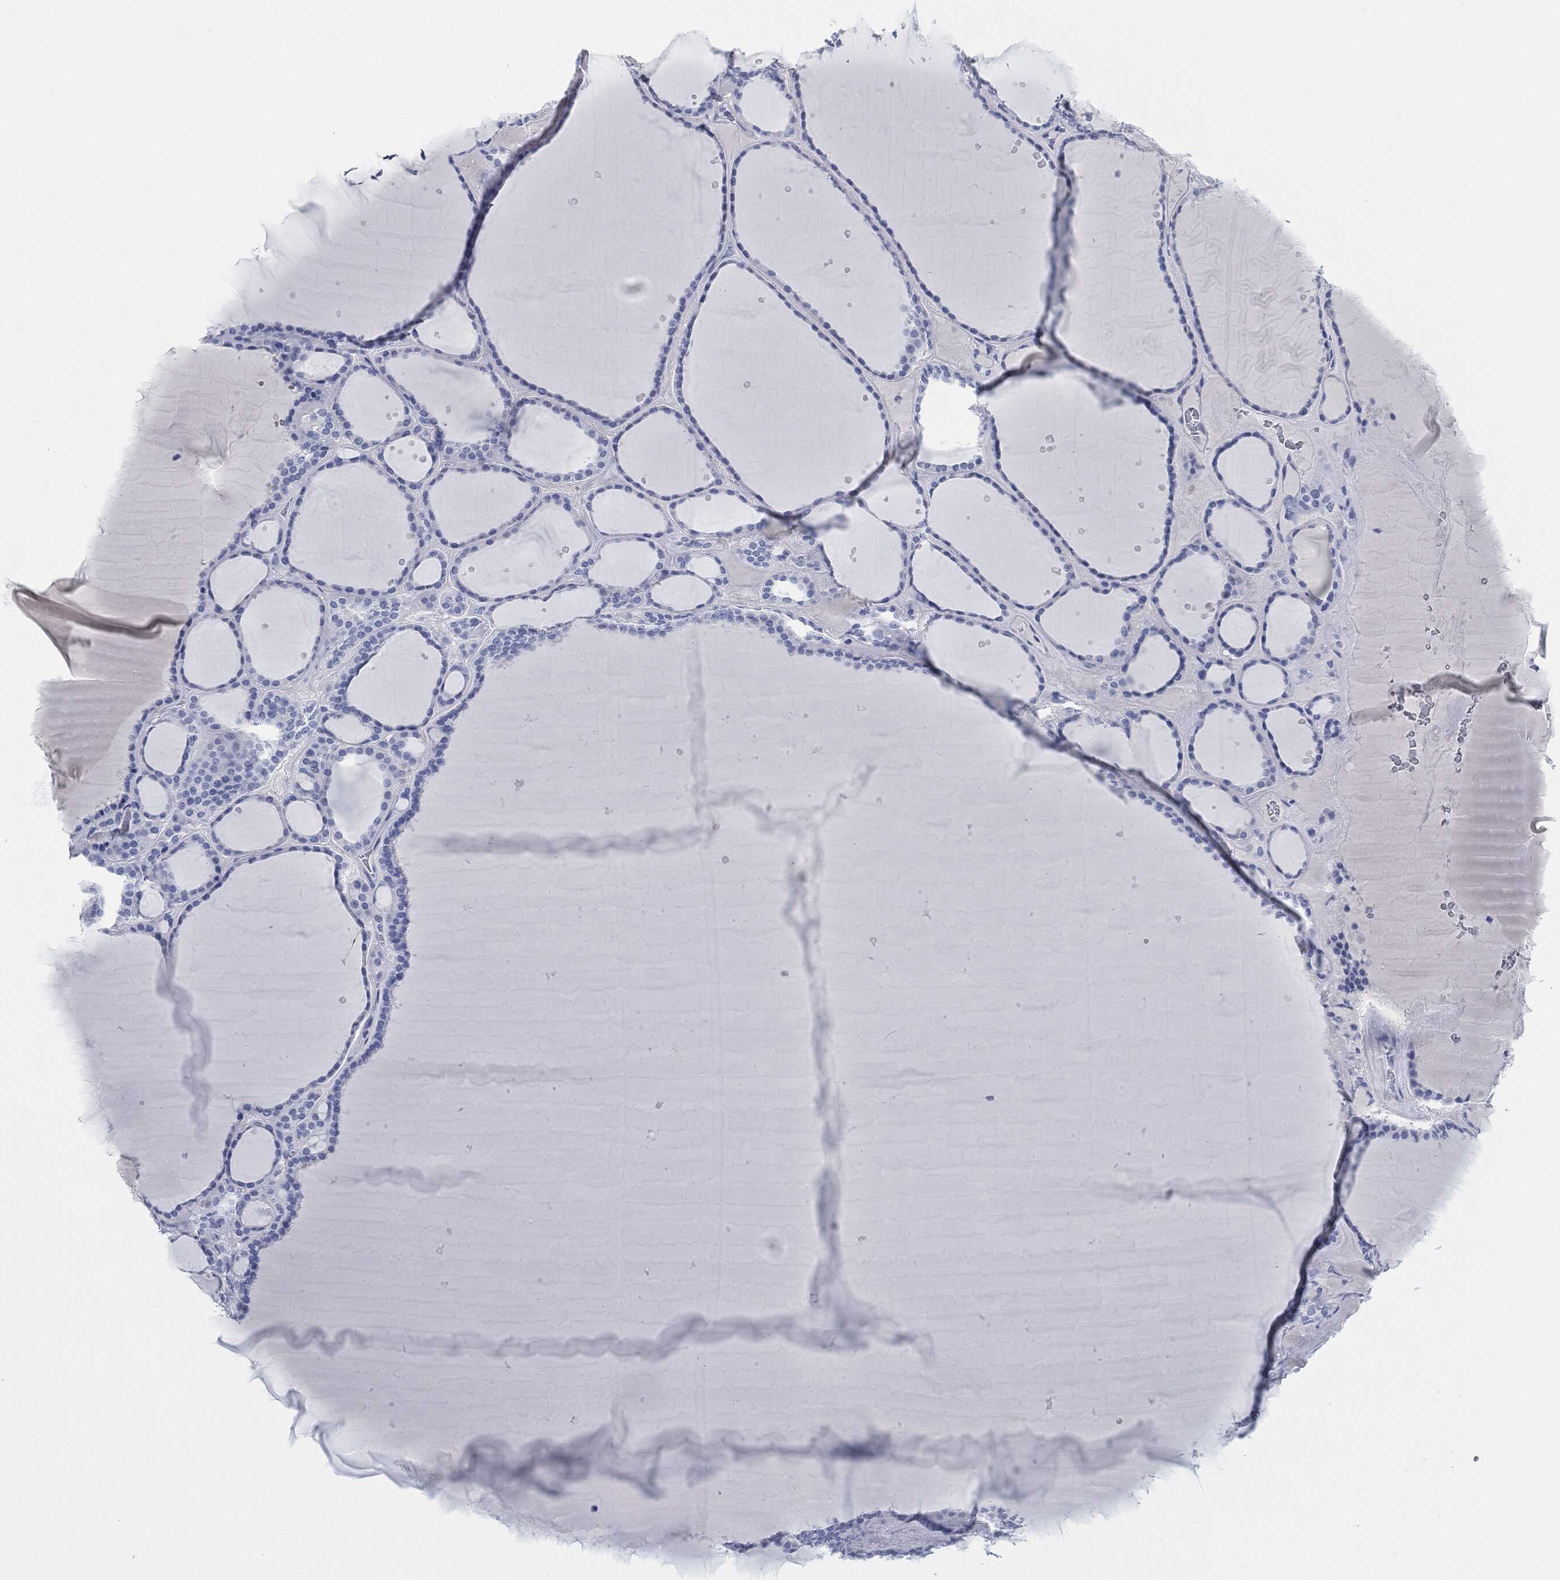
{"staining": {"intensity": "negative", "quantity": "none", "location": "none"}, "tissue": "thyroid gland", "cell_type": "Glandular cells", "image_type": "normal", "snomed": [{"axis": "morphology", "description": "Normal tissue, NOS"}, {"axis": "topography", "description": "Thyroid gland"}], "caption": "Immunohistochemistry (IHC) of normal thyroid gland reveals no expression in glandular cells. The staining is performed using DAB (3,3'-diaminobenzidine) brown chromogen with nuclei counter-stained in using hematoxylin.", "gene": "MUC16", "patient": {"sex": "male", "age": 63}}